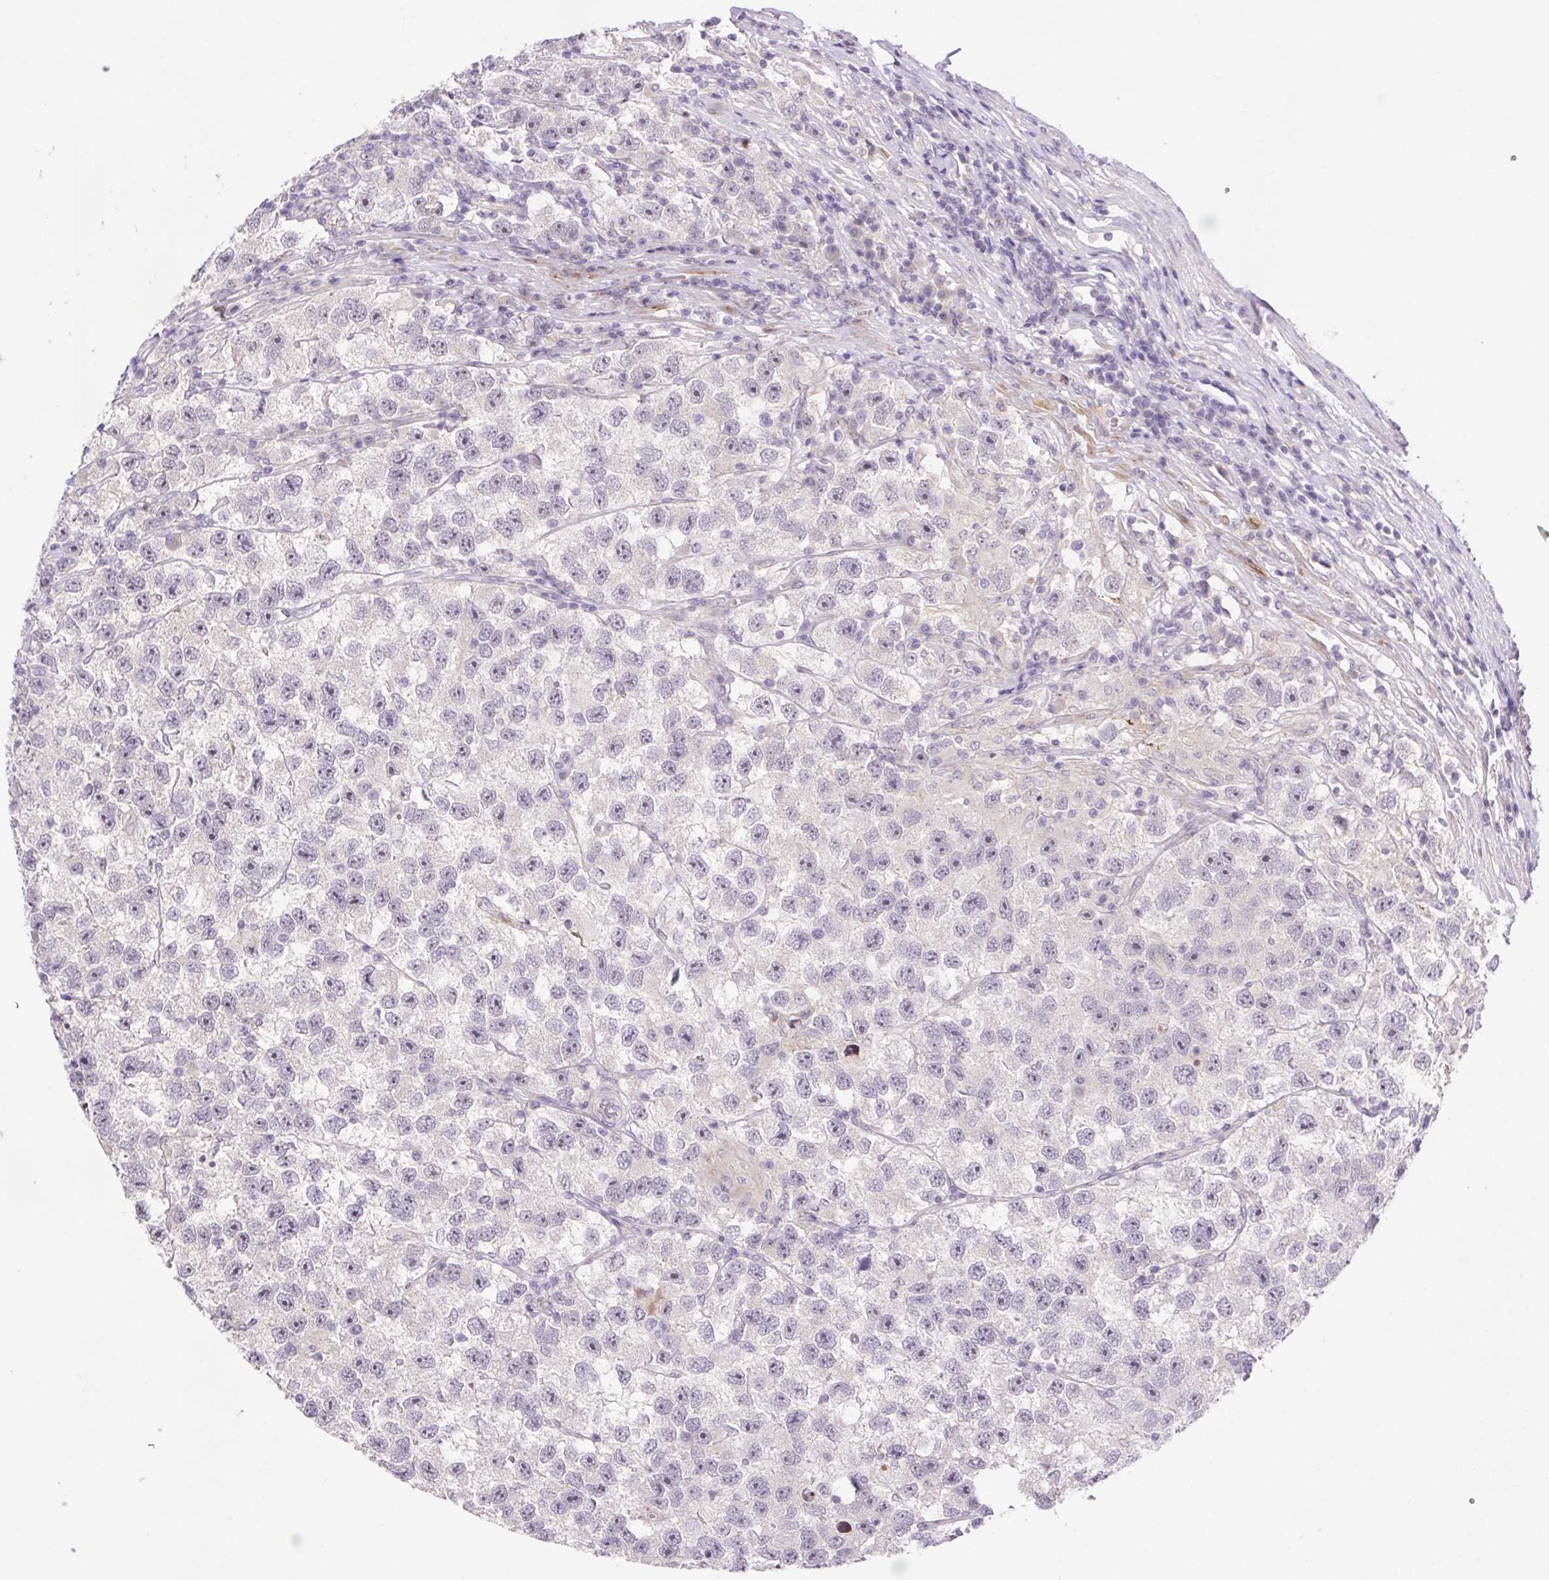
{"staining": {"intensity": "negative", "quantity": "none", "location": "none"}, "tissue": "testis cancer", "cell_type": "Tumor cells", "image_type": "cancer", "snomed": [{"axis": "morphology", "description": "Seminoma, NOS"}, {"axis": "topography", "description": "Testis"}], "caption": "Immunohistochemistry (IHC) of human testis cancer (seminoma) displays no staining in tumor cells.", "gene": "LRRTM1", "patient": {"sex": "male", "age": 26}}